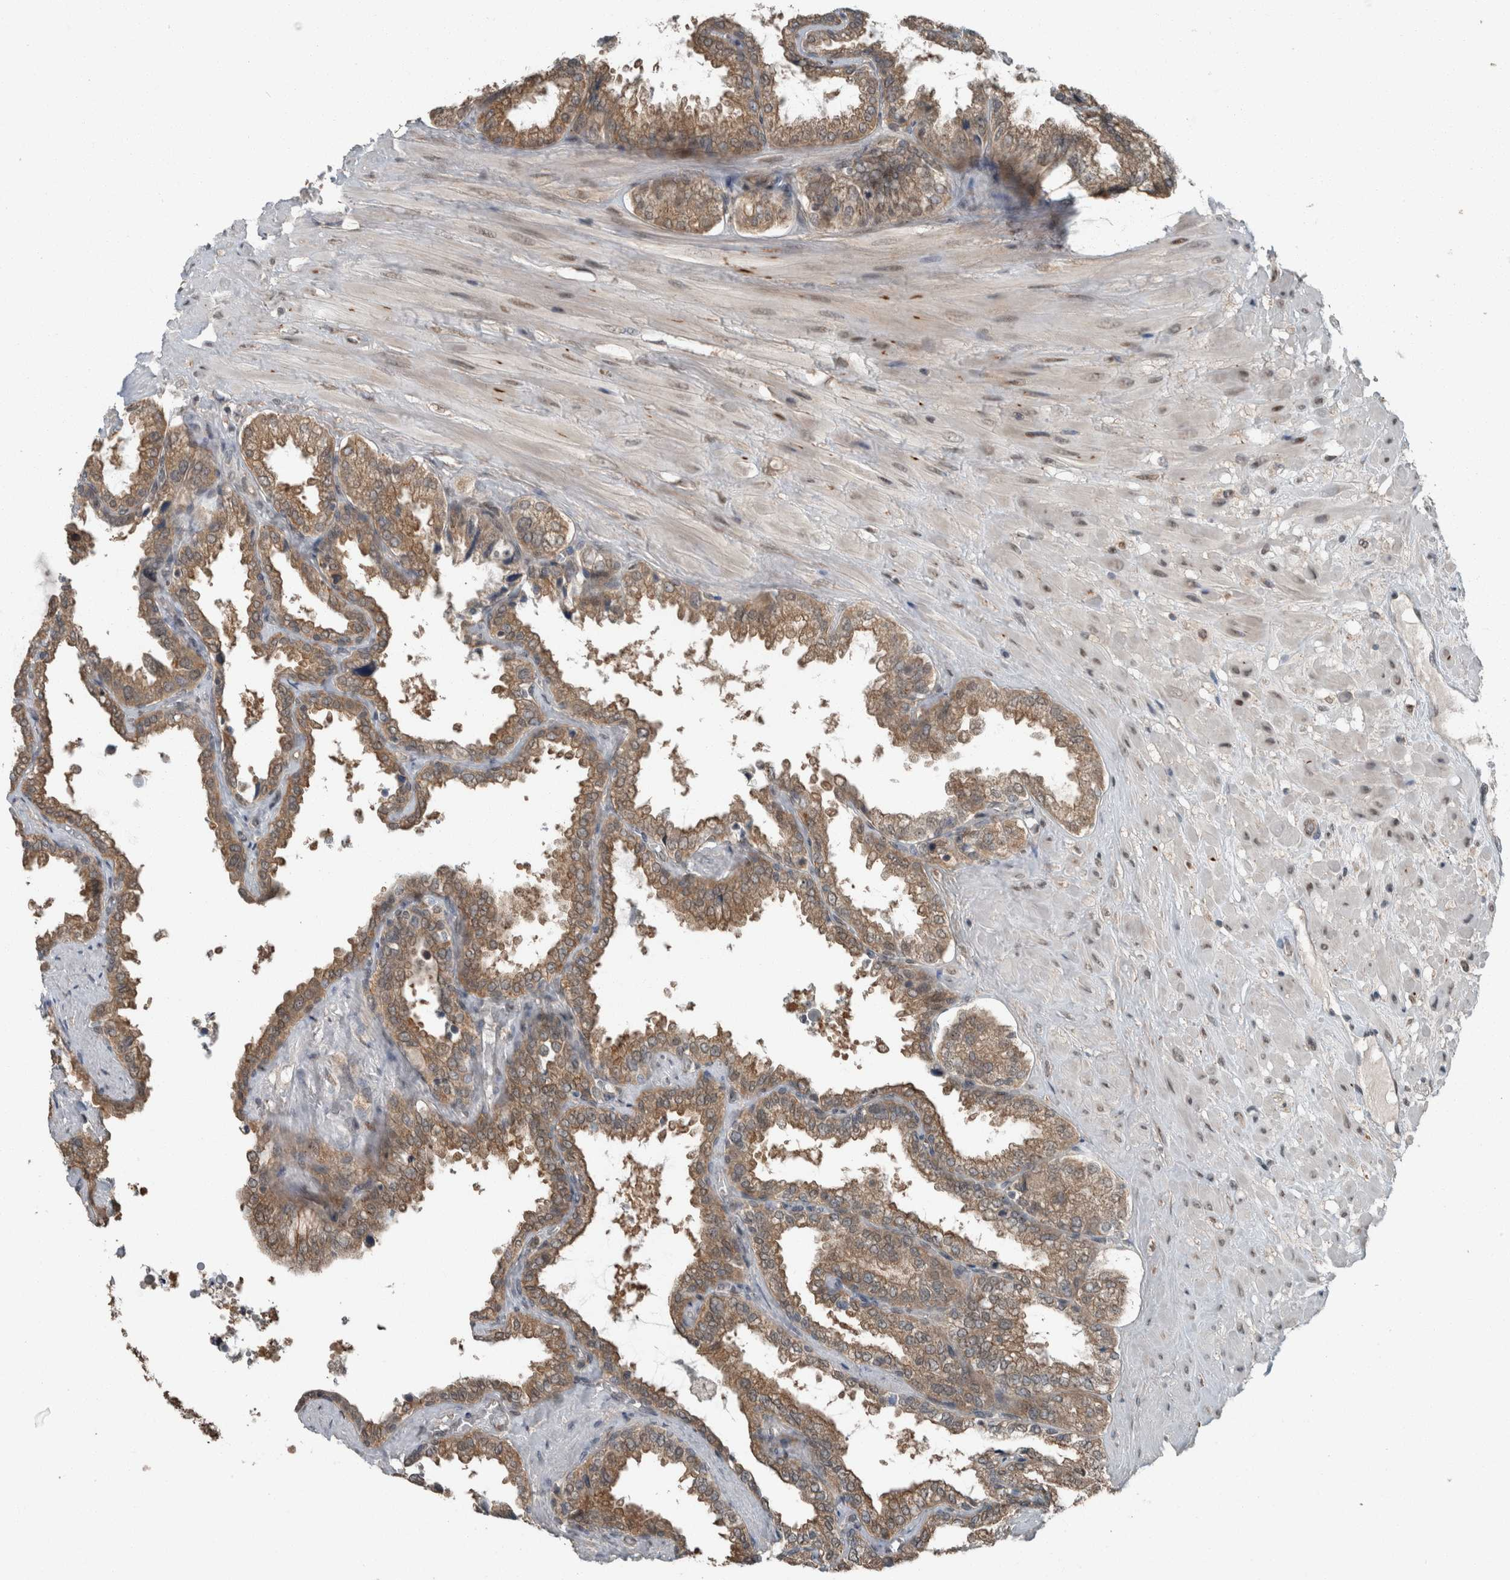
{"staining": {"intensity": "strong", "quantity": ">75%", "location": "cytoplasmic/membranous"}, "tissue": "seminal vesicle", "cell_type": "Glandular cells", "image_type": "normal", "snomed": [{"axis": "morphology", "description": "Normal tissue, NOS"}, {"axis": "topography", "description": "Seminal veicle"}], "caption": "Immunohistochemistry of normal seminal vesicle displays high levels of strong cytoplasmic/membranous staining in about >75% of glandular cells. The staining was performed using DAB, with brown indicating positive protein expression. Nuclei are stained blue with hematoxylin.", "gene": "MYO1E", "patient": {"sex": "male", "age": 46}}